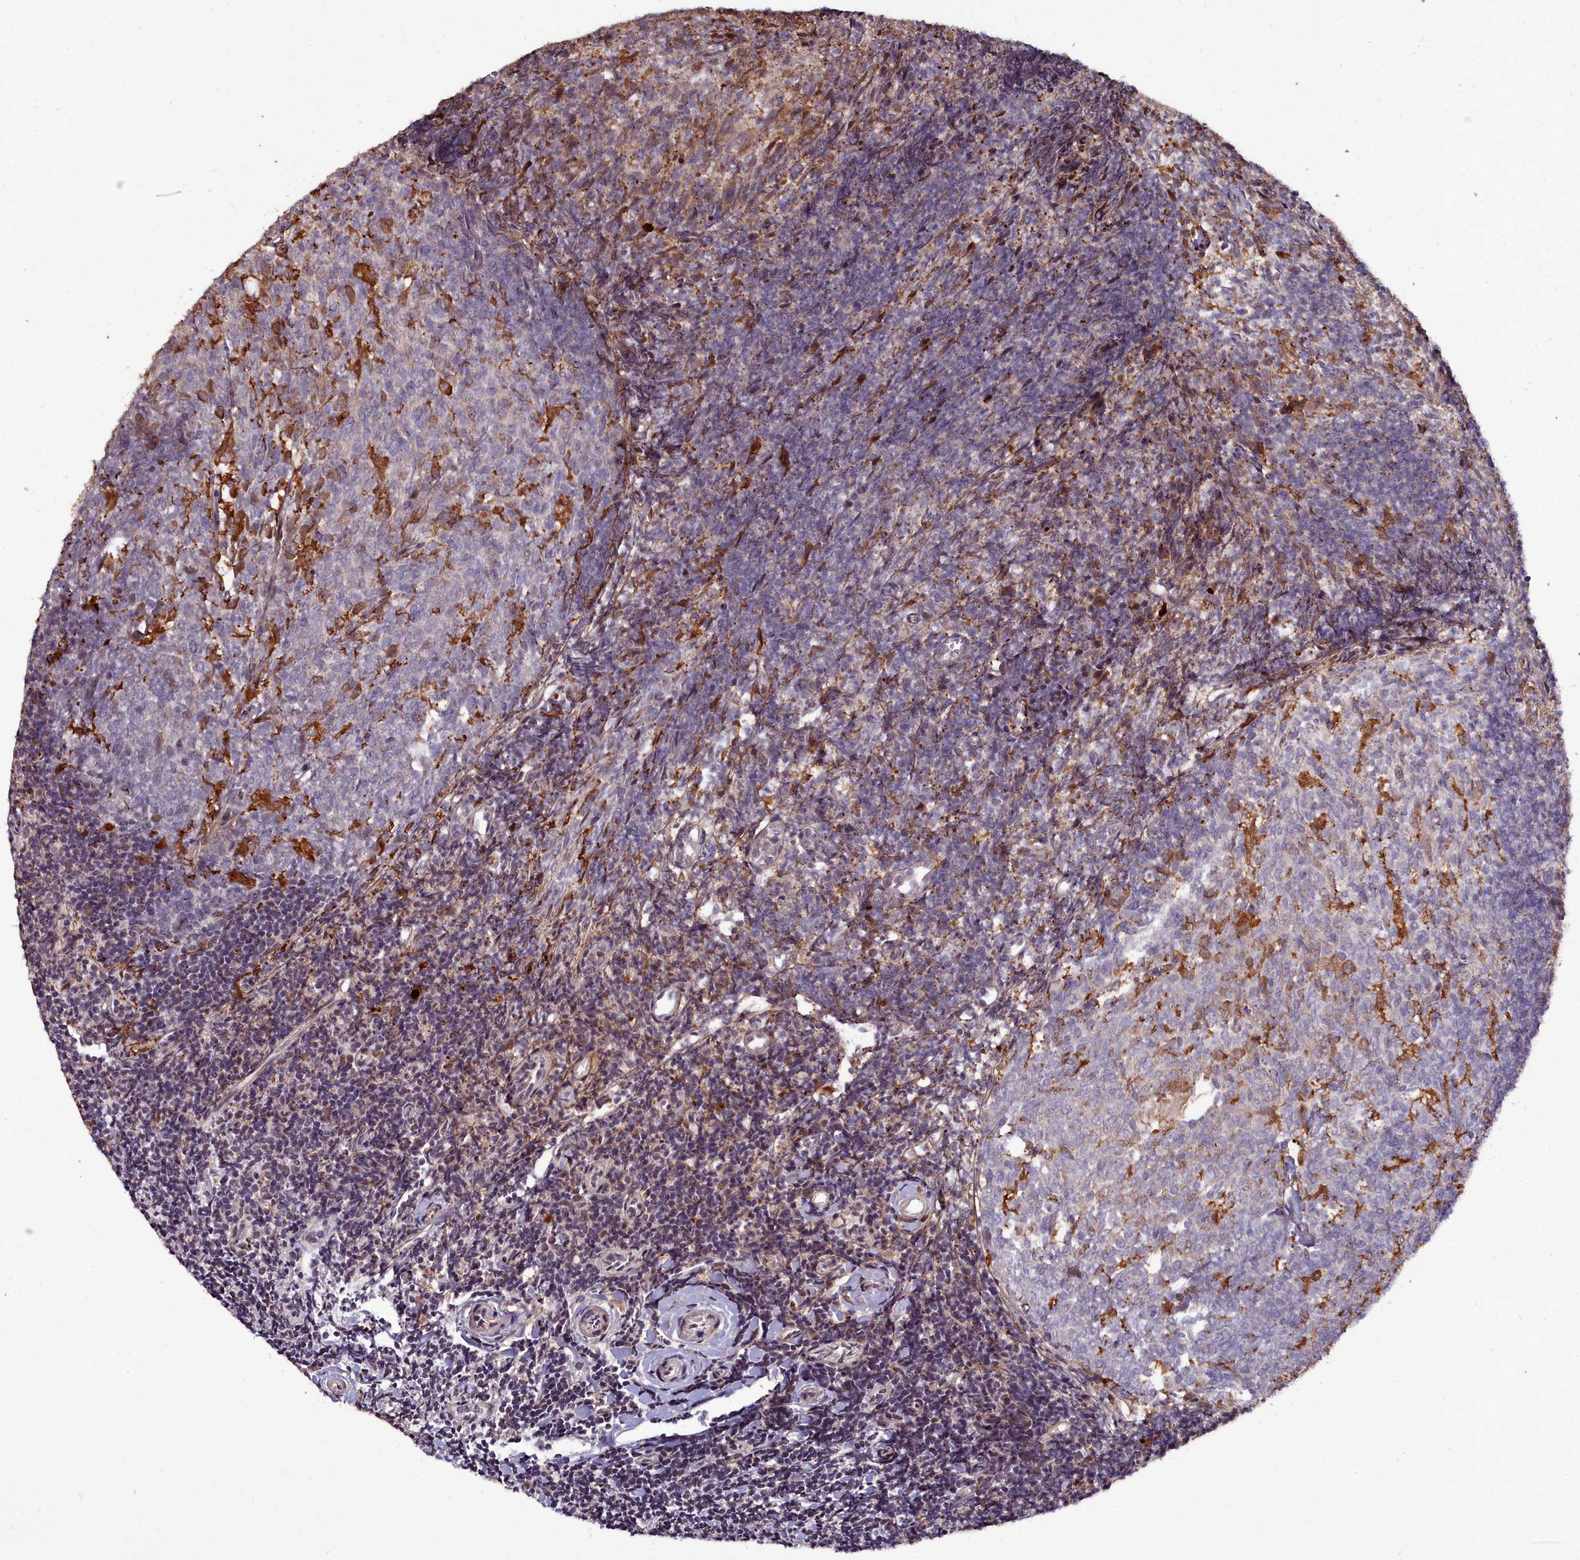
{"staining": {"intensity": "strong", "quantity": "<25%", "location": "cytoplasmic/membranous,nuclear"}, "tissue": "tonsil", "cell_type": "Germinal center cells", "image_type": "normal", "snomed": [{"axis": "morphology", "description": "Normal tissue, NOS"}, {"axis": "topography", "description": "Tonsil"}], "caption": "High-magnification brightfield microscopy of unremarkable tonsil stained with DAB (brown) and counterstained with hematoxylin (blue). germinal center cells exhibit strong cytoplasmic/membranous,nuclear positivity is present in approximately<25% of cells.", "gene": "CXXC1", "patient": {"sex": "female", "age": 10}}